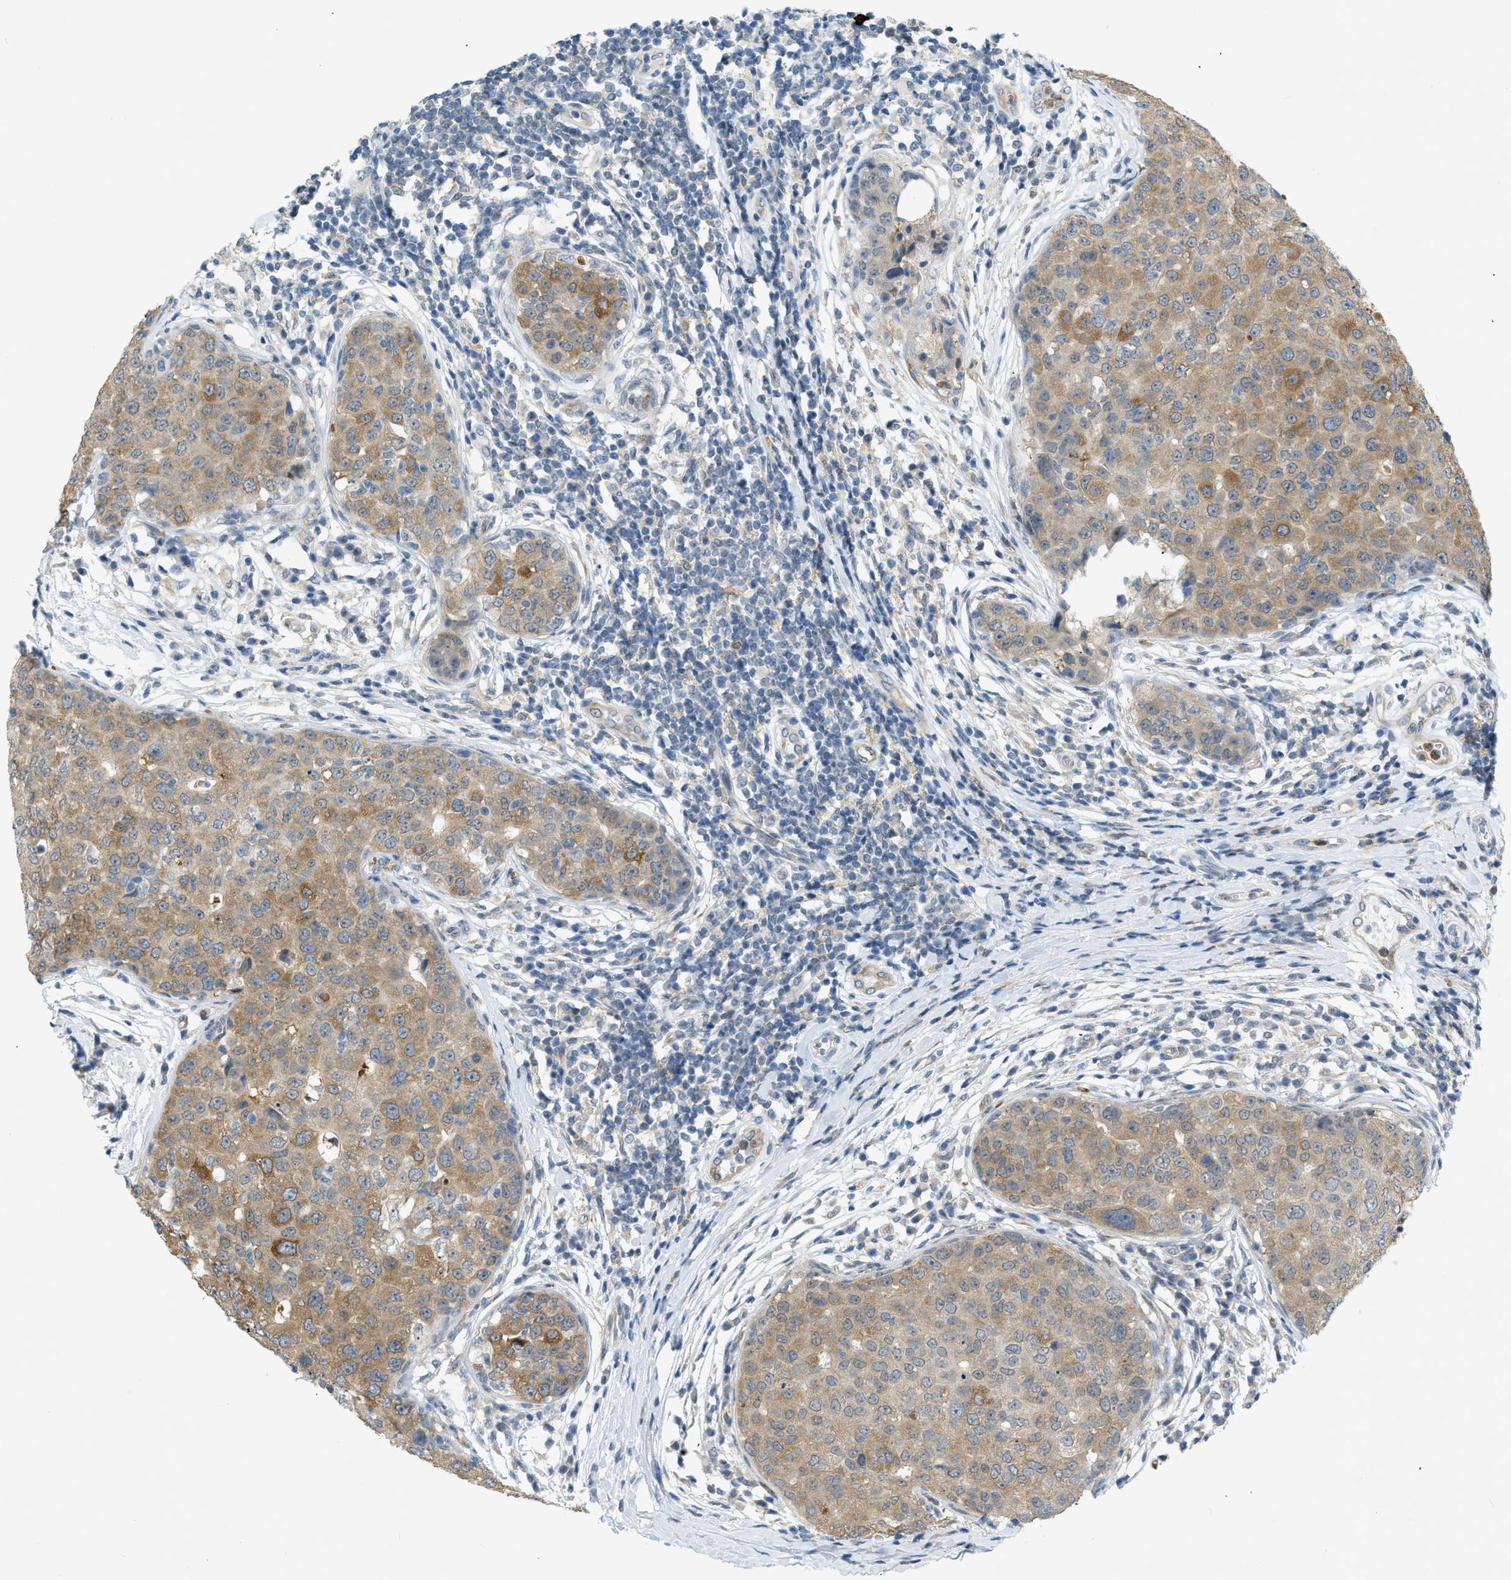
{"staining": {"intensity": "moderate", "quantity": "25%-75%", "location": "cytoplasmic/membranous"}, "tissue": "breast cancer", "cell_type": "Tumor cells", "image_type": "cancer", "snomed": [{"axis": "morphology", "description": "Duct carcinoma"}, {"axis": "topography", "description": "Breast"}], "caption": "A high-resolution image shows immunohistochemistry (IHC) staining of breast infiltrating ductal carcinoma, which reveals moderate cytoplasmic/membranous expression in approximately 25%-75% of tumor cells.", "gene": "ZNF408", "patient": {"sex": "female", "age": 27}}